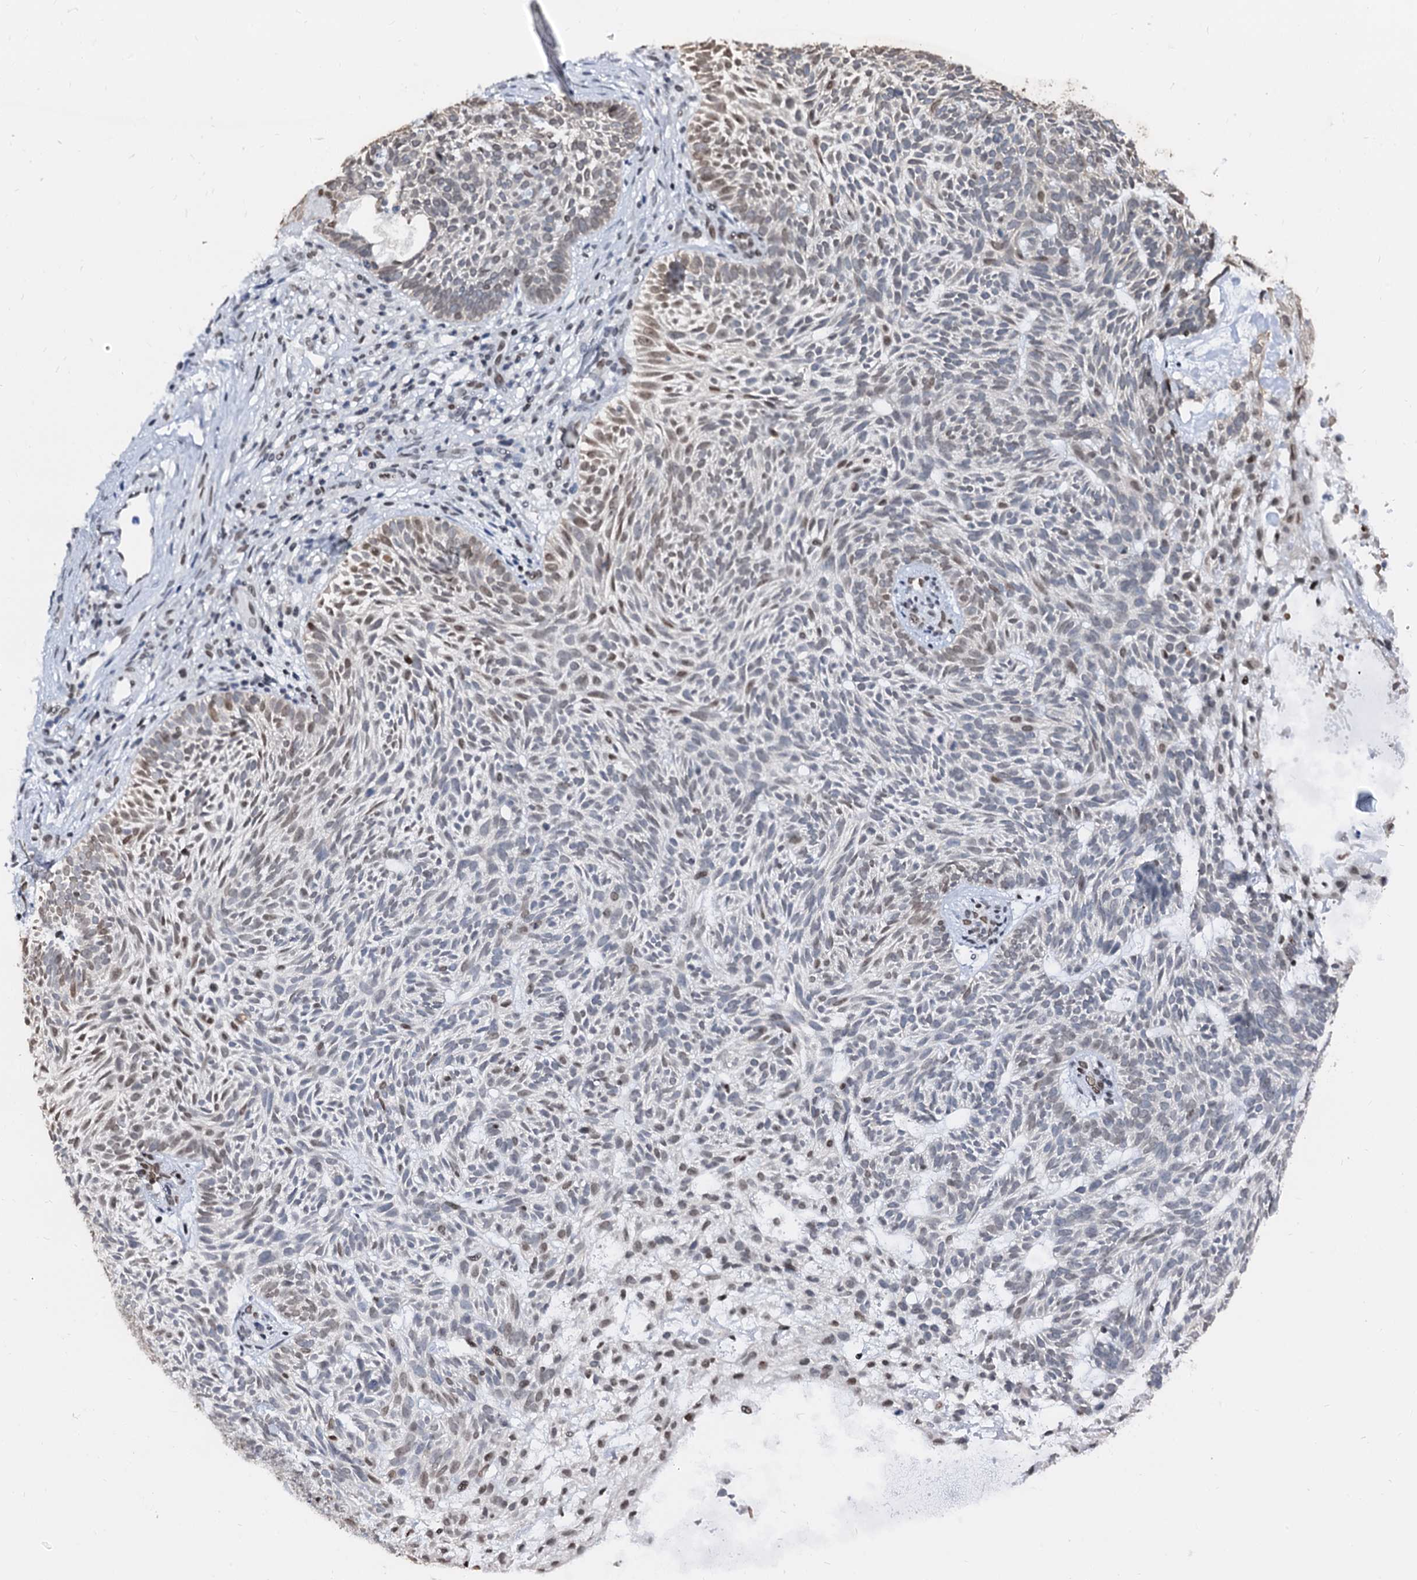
{"staining": {"intensity": "weak", "quantity": "25%-75%", "location": "nuclear"}, "tissue": "skin cancer", "cell_type": "Tumor cells", "image_type": "cancer", "snomed": [{"axis": "morphology", "description": "Basal cell carcinoma"}, {"axis": "topography", "description": "Skin"}], "caption": "Immunohistochemical staining of human skin cancer (basal cell carcinoma) displays weak nuclear protein staining in about 25%-75% of tumor cells.", "gene": "CMAS", "patient": {"sex": "male", "age": 75}}